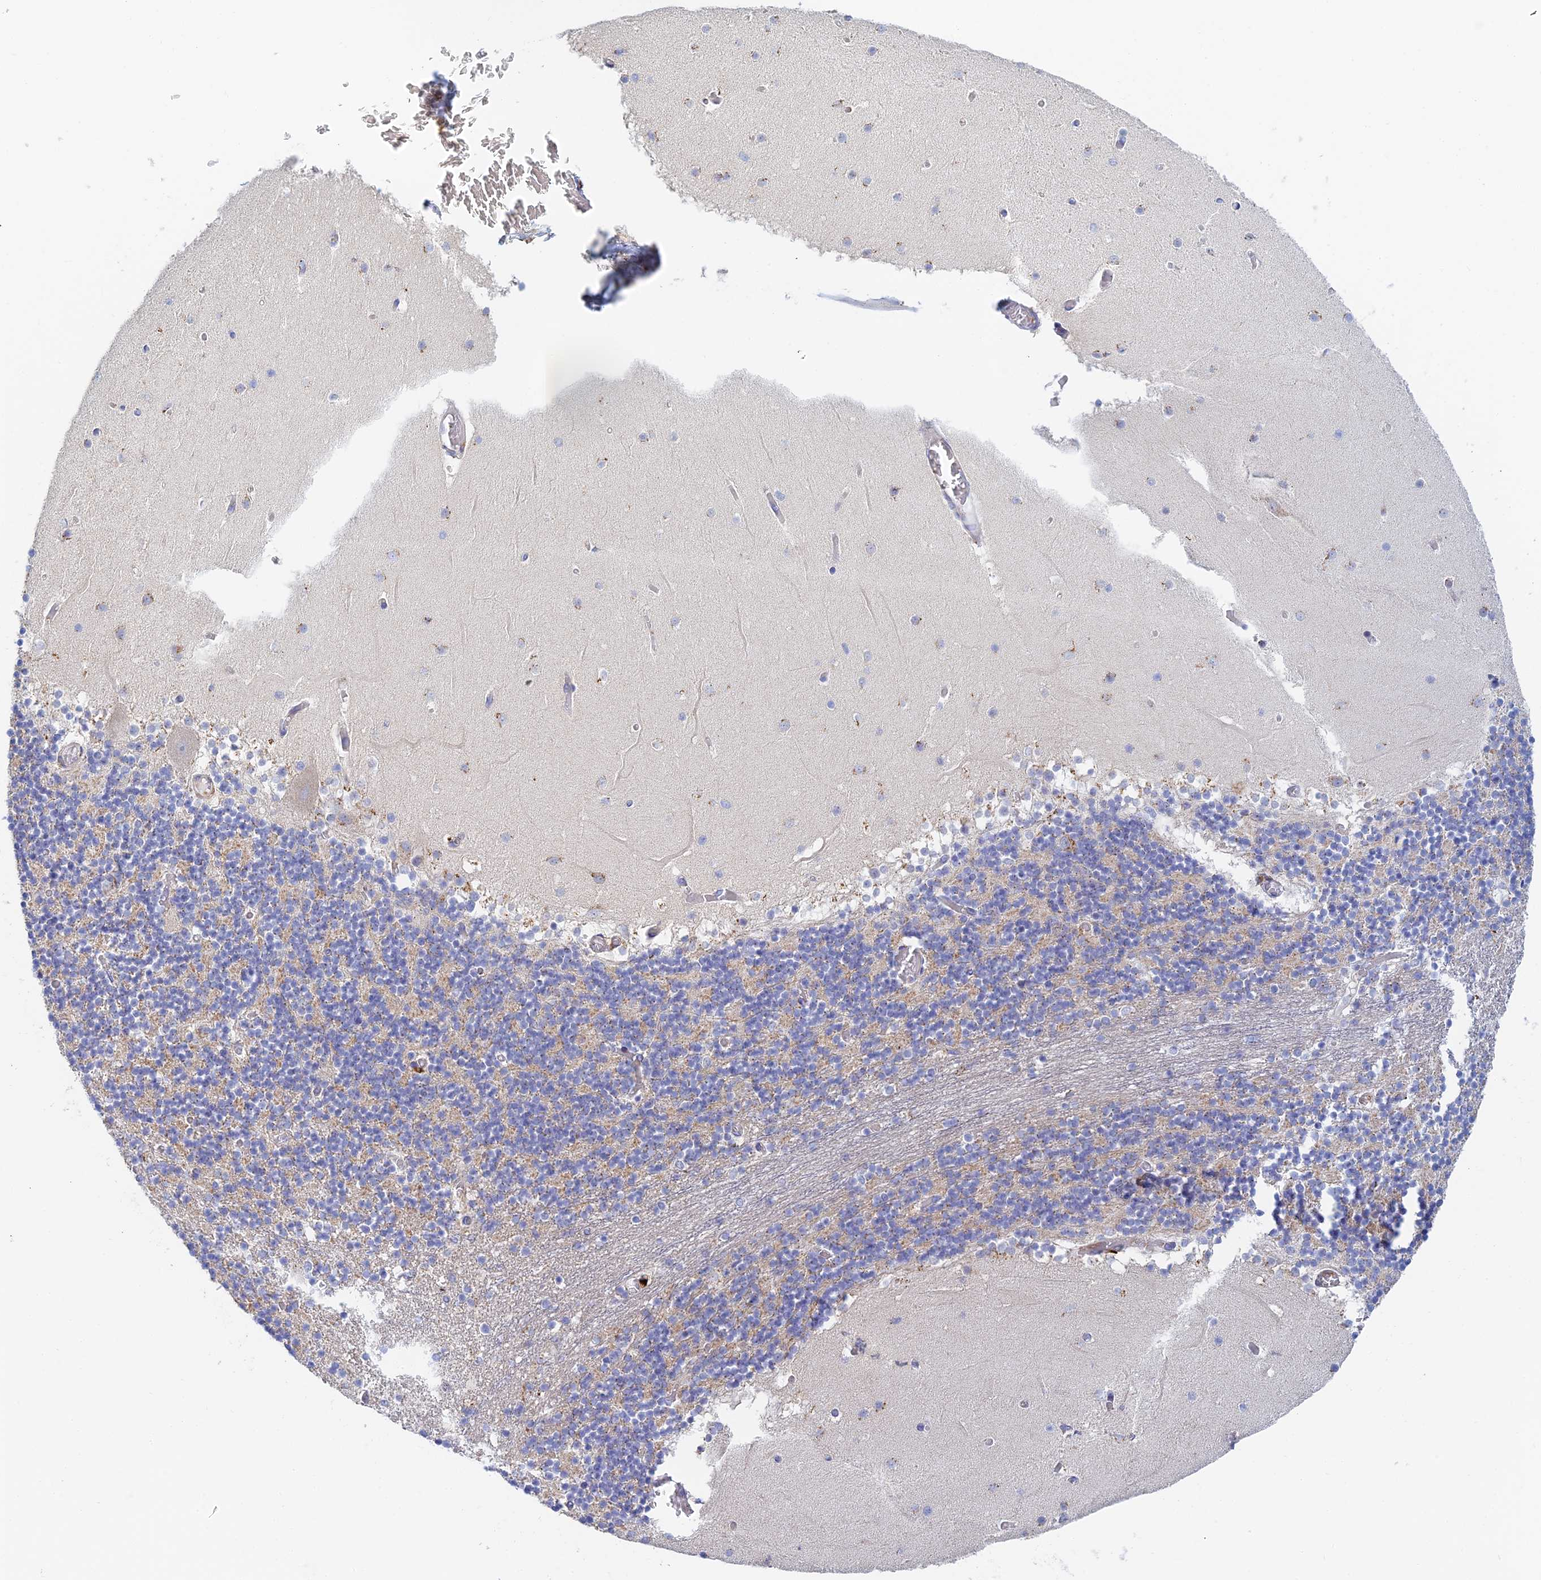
{"staining": {"intensity": "moderate", "quantity": "<25%", "location": "cytoplasmic/membranous"}, "tissue": "cerebellum", "cell_type": "Cells in granular layer", "image_type": "normal", "snomed": [{"axis": "morphology", "description": "Normal tissue, NOS"}, {"axis": "topography", "description": "Cerebellum"}], "caption": "IHC photomicrograph of benign cerebellum: cerebellum stained using immunohistochemistry (IHC) demonstrates low levels of moderate protein expression localized specifically in the cytoplasmic/membranous of cells in granular layer, appearing as a cytoplasmic/membranous brown color.", "gene": "SLC24A3", "patient": {"sex": "female", "age": 28}}